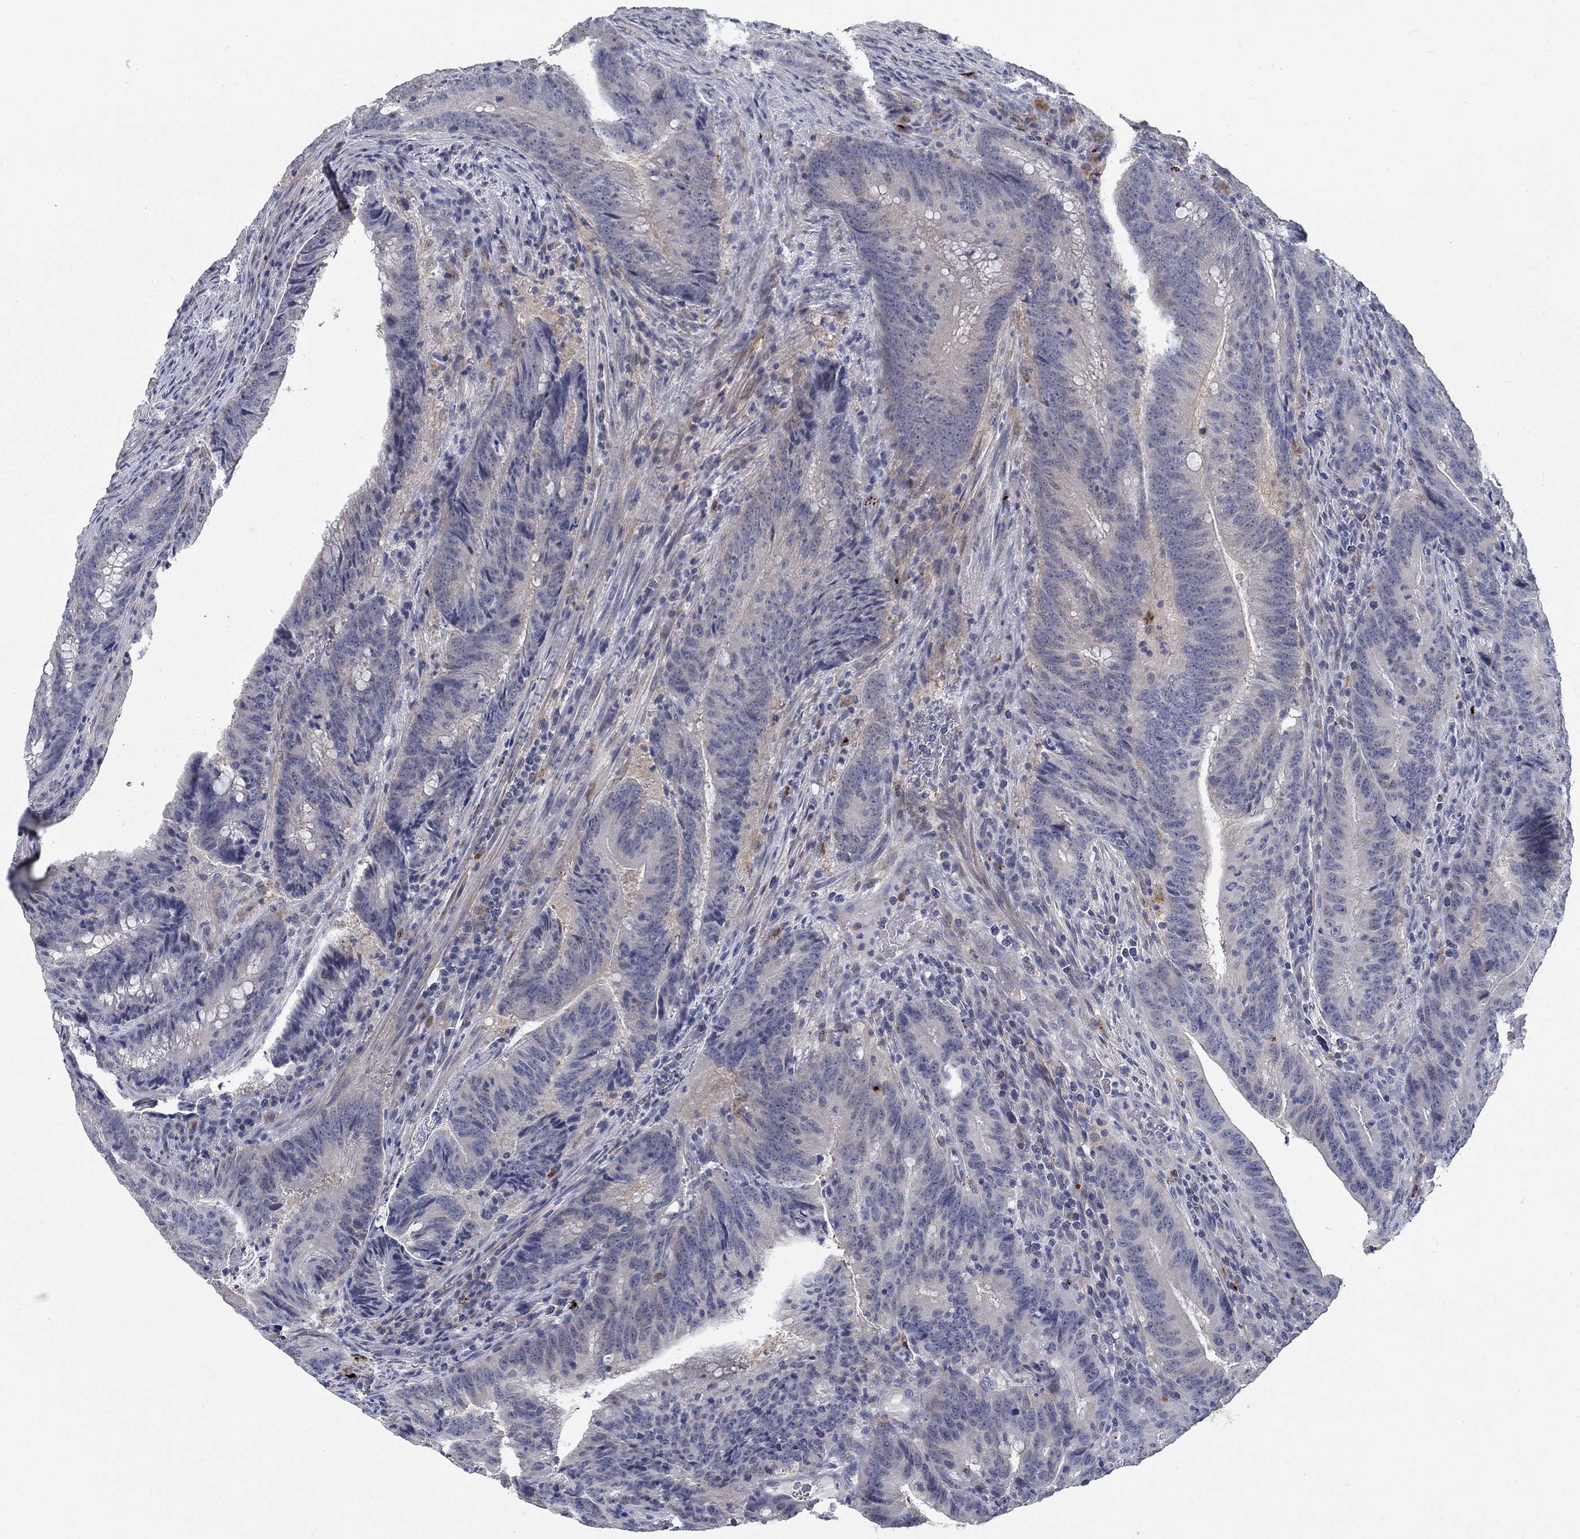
{"staining": {"intensity": "negative", "quantity": "none", "location": "none"}, "tissue": "colorectal cancer", "cell_type": "Tumor cells", "image_type": "cancer", "snomed": [{"axis": "morphology", "description": "Adenocarcinoma, NOS"}, {"axis": "topography", "description": "Colon"}], "caption": "Human colorectal cancer (adenocarcinoma) stained for a protein using immunohistochemistry reveals no expression in tumor cells.", "gene": "MTSS2", "patient": {"sex": "female", "age": 87}}